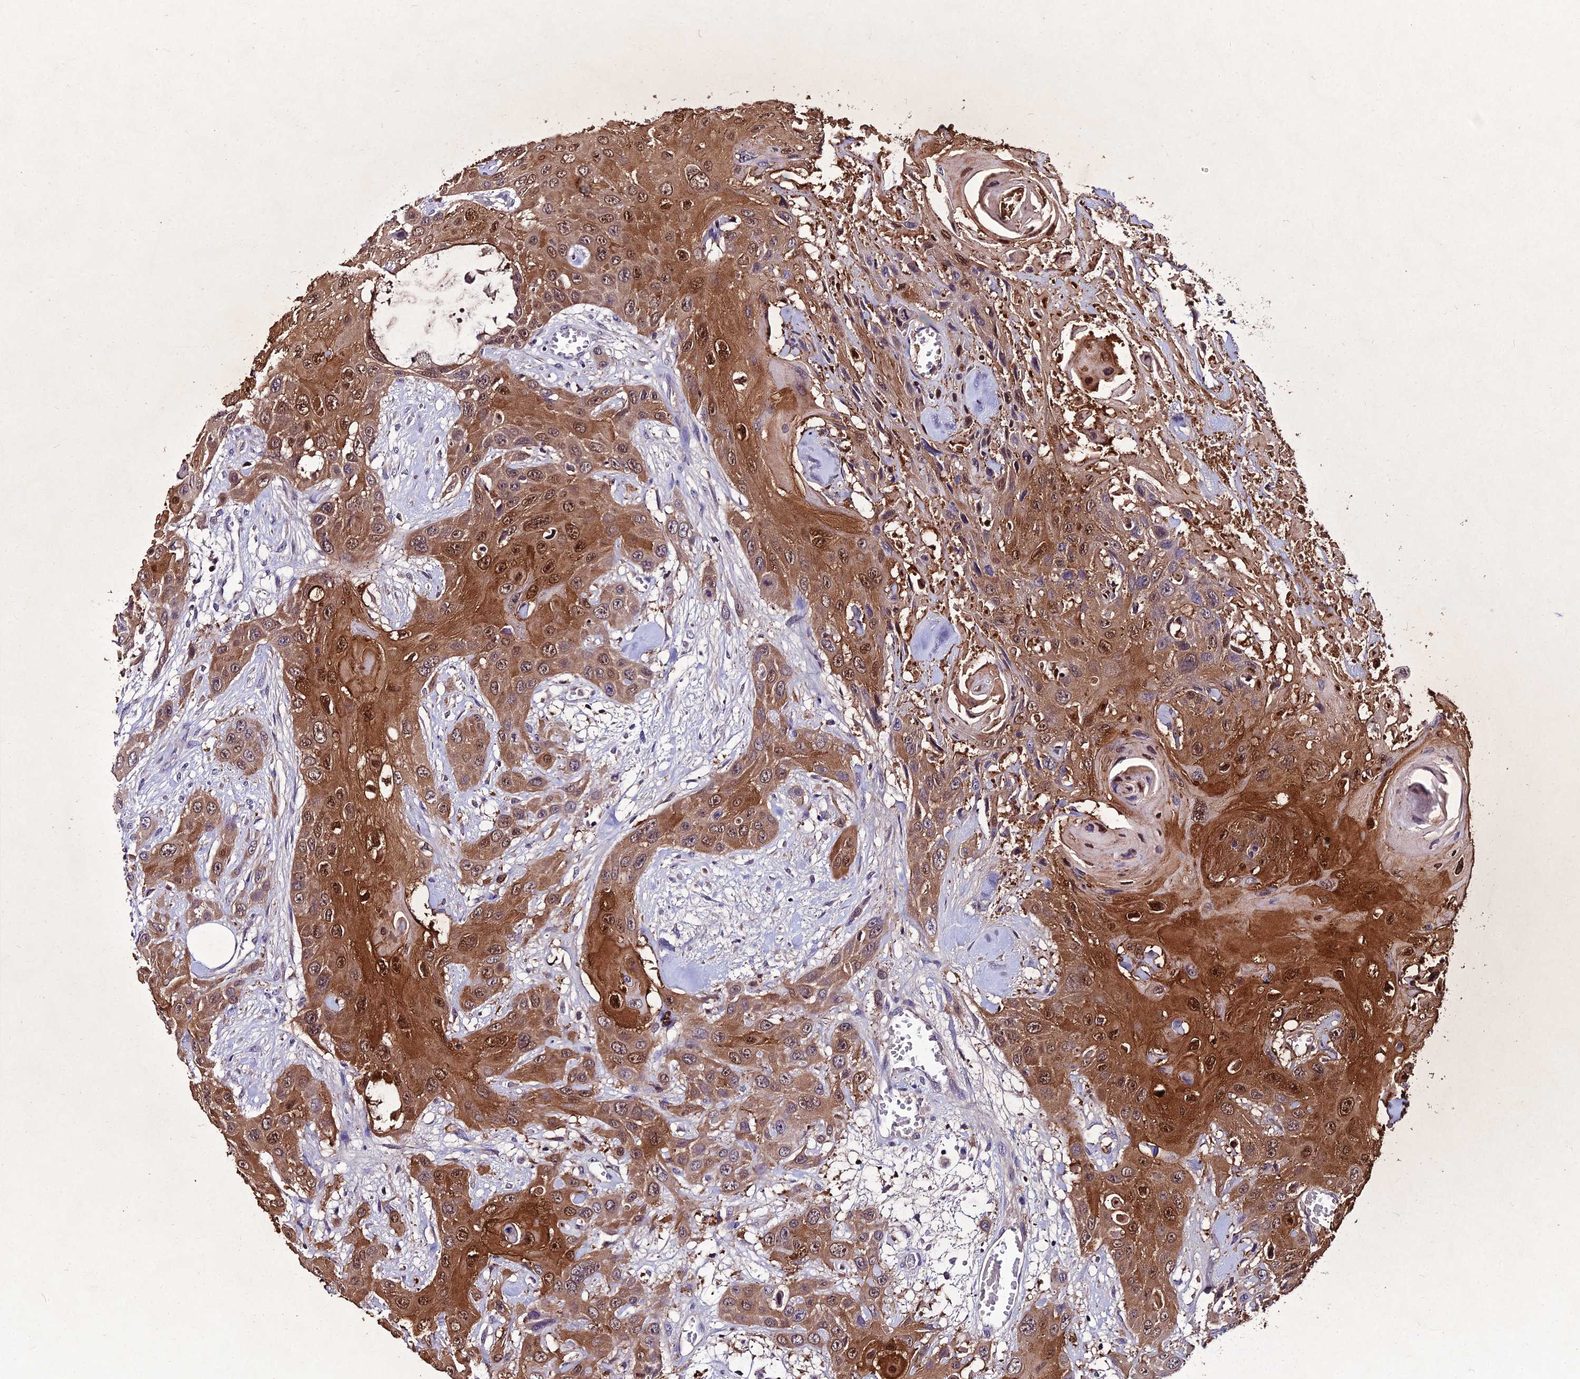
{"staining": {"intensity": "strong", "quantity": ">75%", "location": "cytoplasmic/membranous,nuclear"}, "tissue": "head and neck cancer", "cell_type": "Tumor cells", "image_type": "cancer", "snomed": [{"axis": "morphology", "description": "Squamous cell carcinoma, NOS"}, {"axis": "topography", "description": "Head-Neck"}], "caption": "High-magnification brightfield microscopy of squamous cell carcinoma (head and neck) stained with DAB (3,3'-diaminobenzidine) (brown) and counterstained with hematoxylin (blue). tumor cells exhibit strong cytoplasmic/membranous and nuclear staining is identified in approximately>75% of cells.", "gene": "LGALS7", "patient": {"sex": "male", "age": 81}}